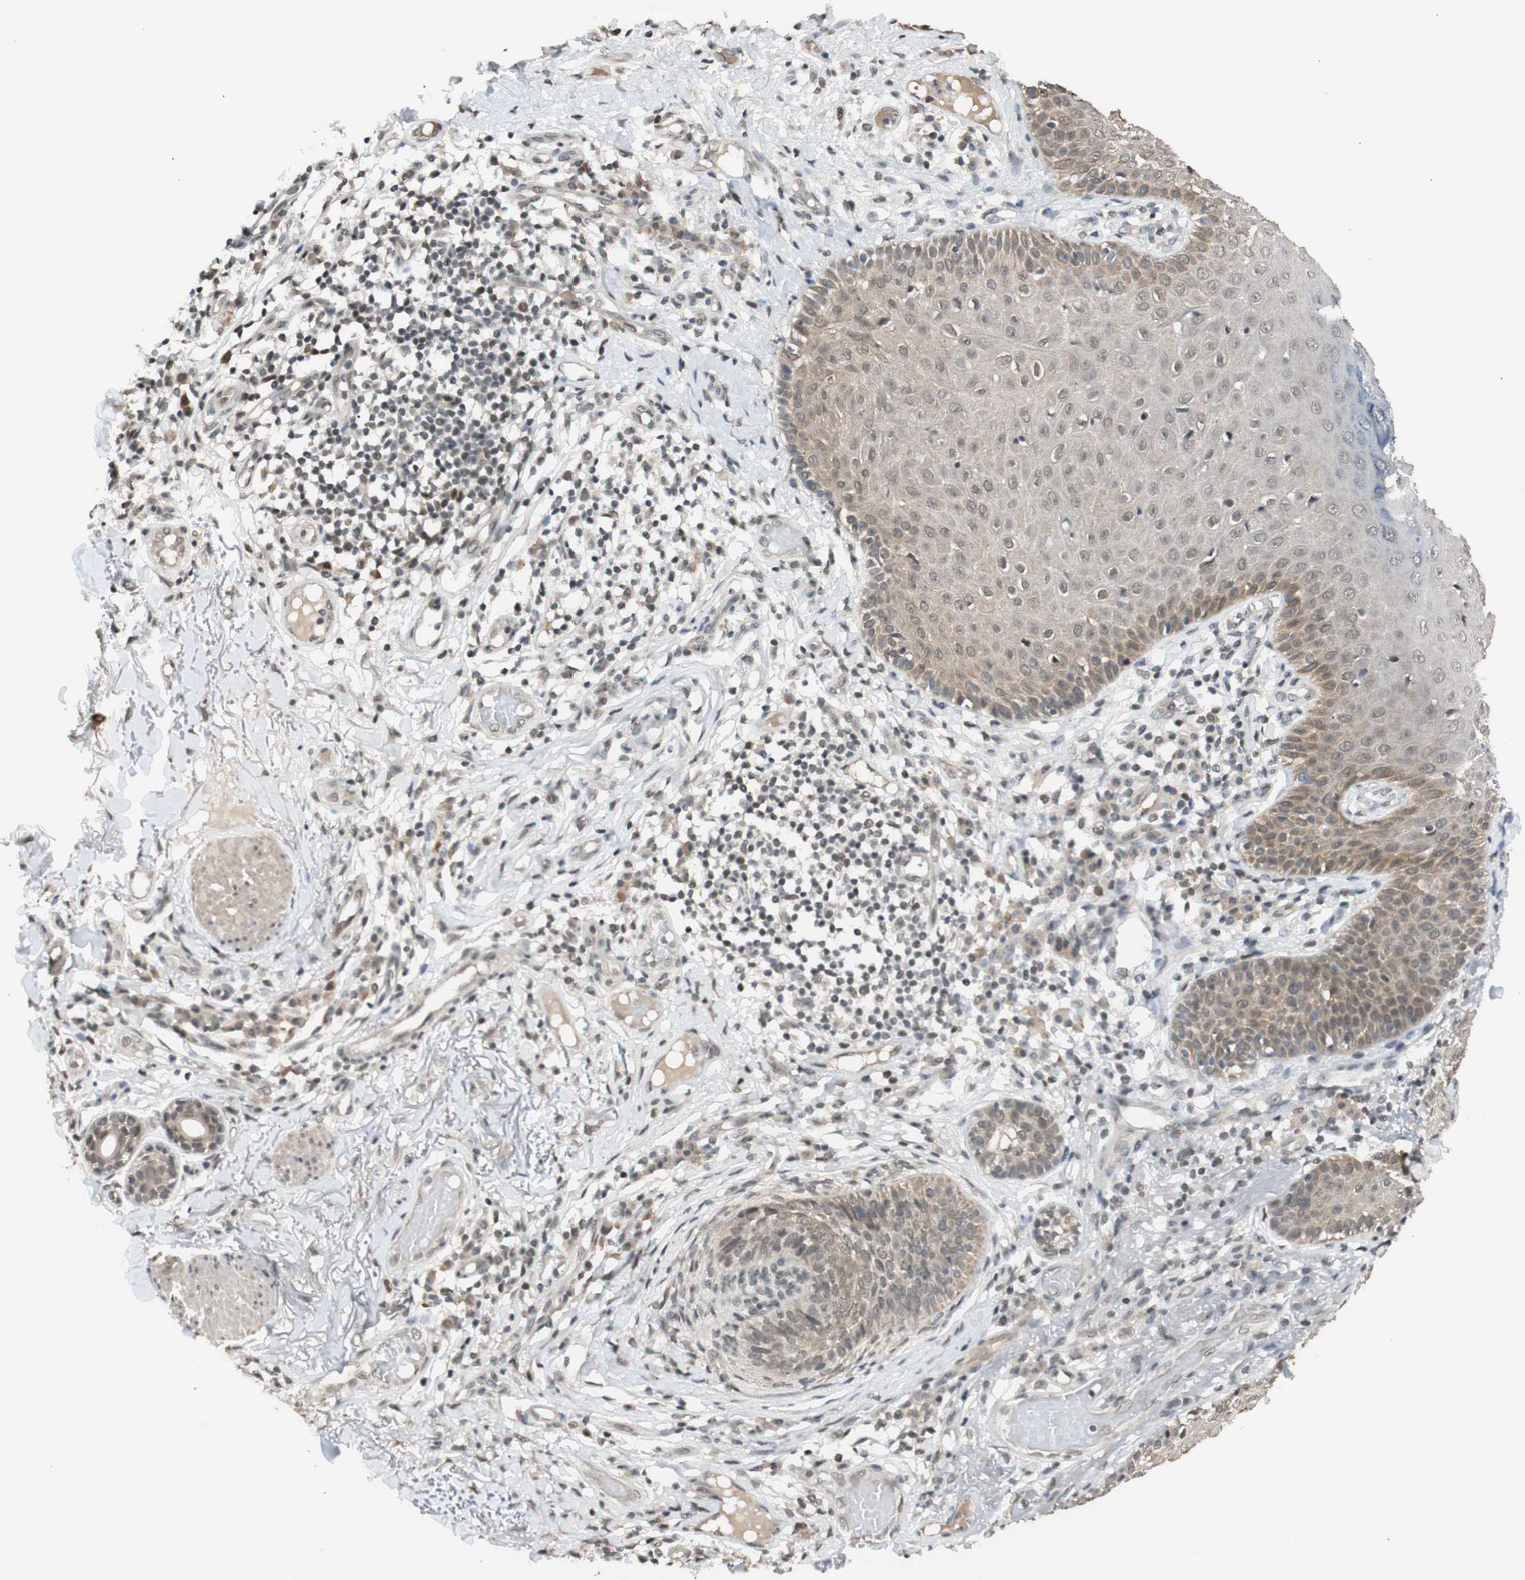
{"staining": {"intensity": "weak", "quantity": ">75%", "location": "cytoplasmic/membranous,nuclear"}, "tissue": "skin cancer", "cell_type": "Tumor cells", "image_type": "cancer", "snomed": [{"axis": "morphology", "description": "Normal tissue, NOS"}, {"axis": "morphology", "description": "Basal cell carcinoma"}, {"axis": "topography", "description": "Skin"}], "caption": "Tumor cells display low levels of weak cytoplasmic/membranous and nuclear staining in approximately >75% of cells in skin cancer.", "gene": "BRMS1", "patient": {"sex": "male", "age": 52}}